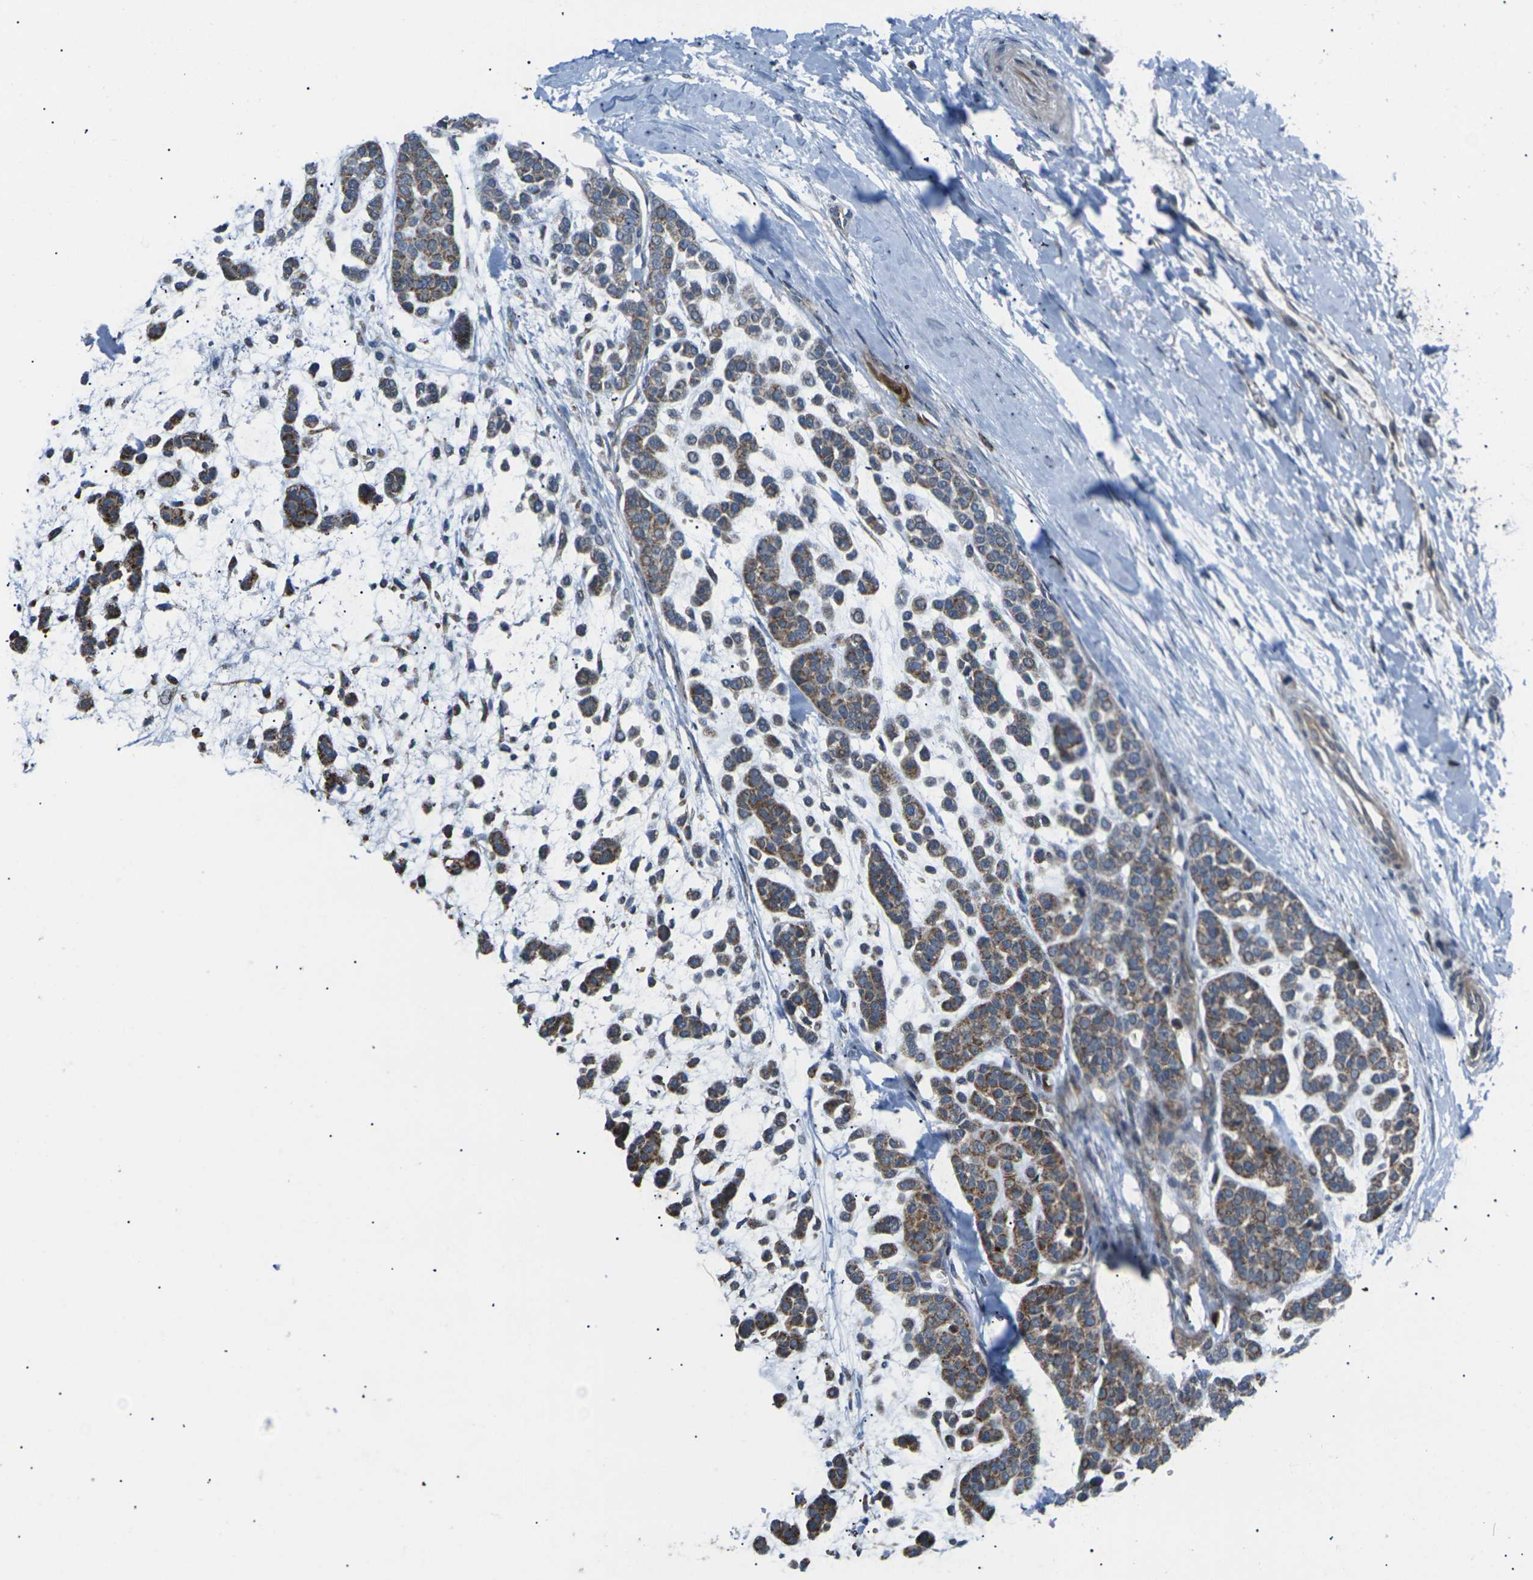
{"staining": {"intensity": "strong", "quantity": ">75%", "location": "cytoplasmic/membranous"}, "tissue": "head and neck cancer", "cell_type": "Tumor cells", "image_type": "cancer", "snomed": [{"axis": "morphology", "description": "Adenocarcinoma, NOS"}, {"axis": "morphology", "description": "Adenoma, NOS"}, {"axis": "topography", "description": "Head-Neck"}], "caption": "Human head and neck adenocarcinoma stained for a protein (brown) exhibits strong cytoplasmic/membranous positive expression in about >75% of tumor cells.", "gene": "RPS6KA3", "patient": {"sex": "female", "age": 55}}